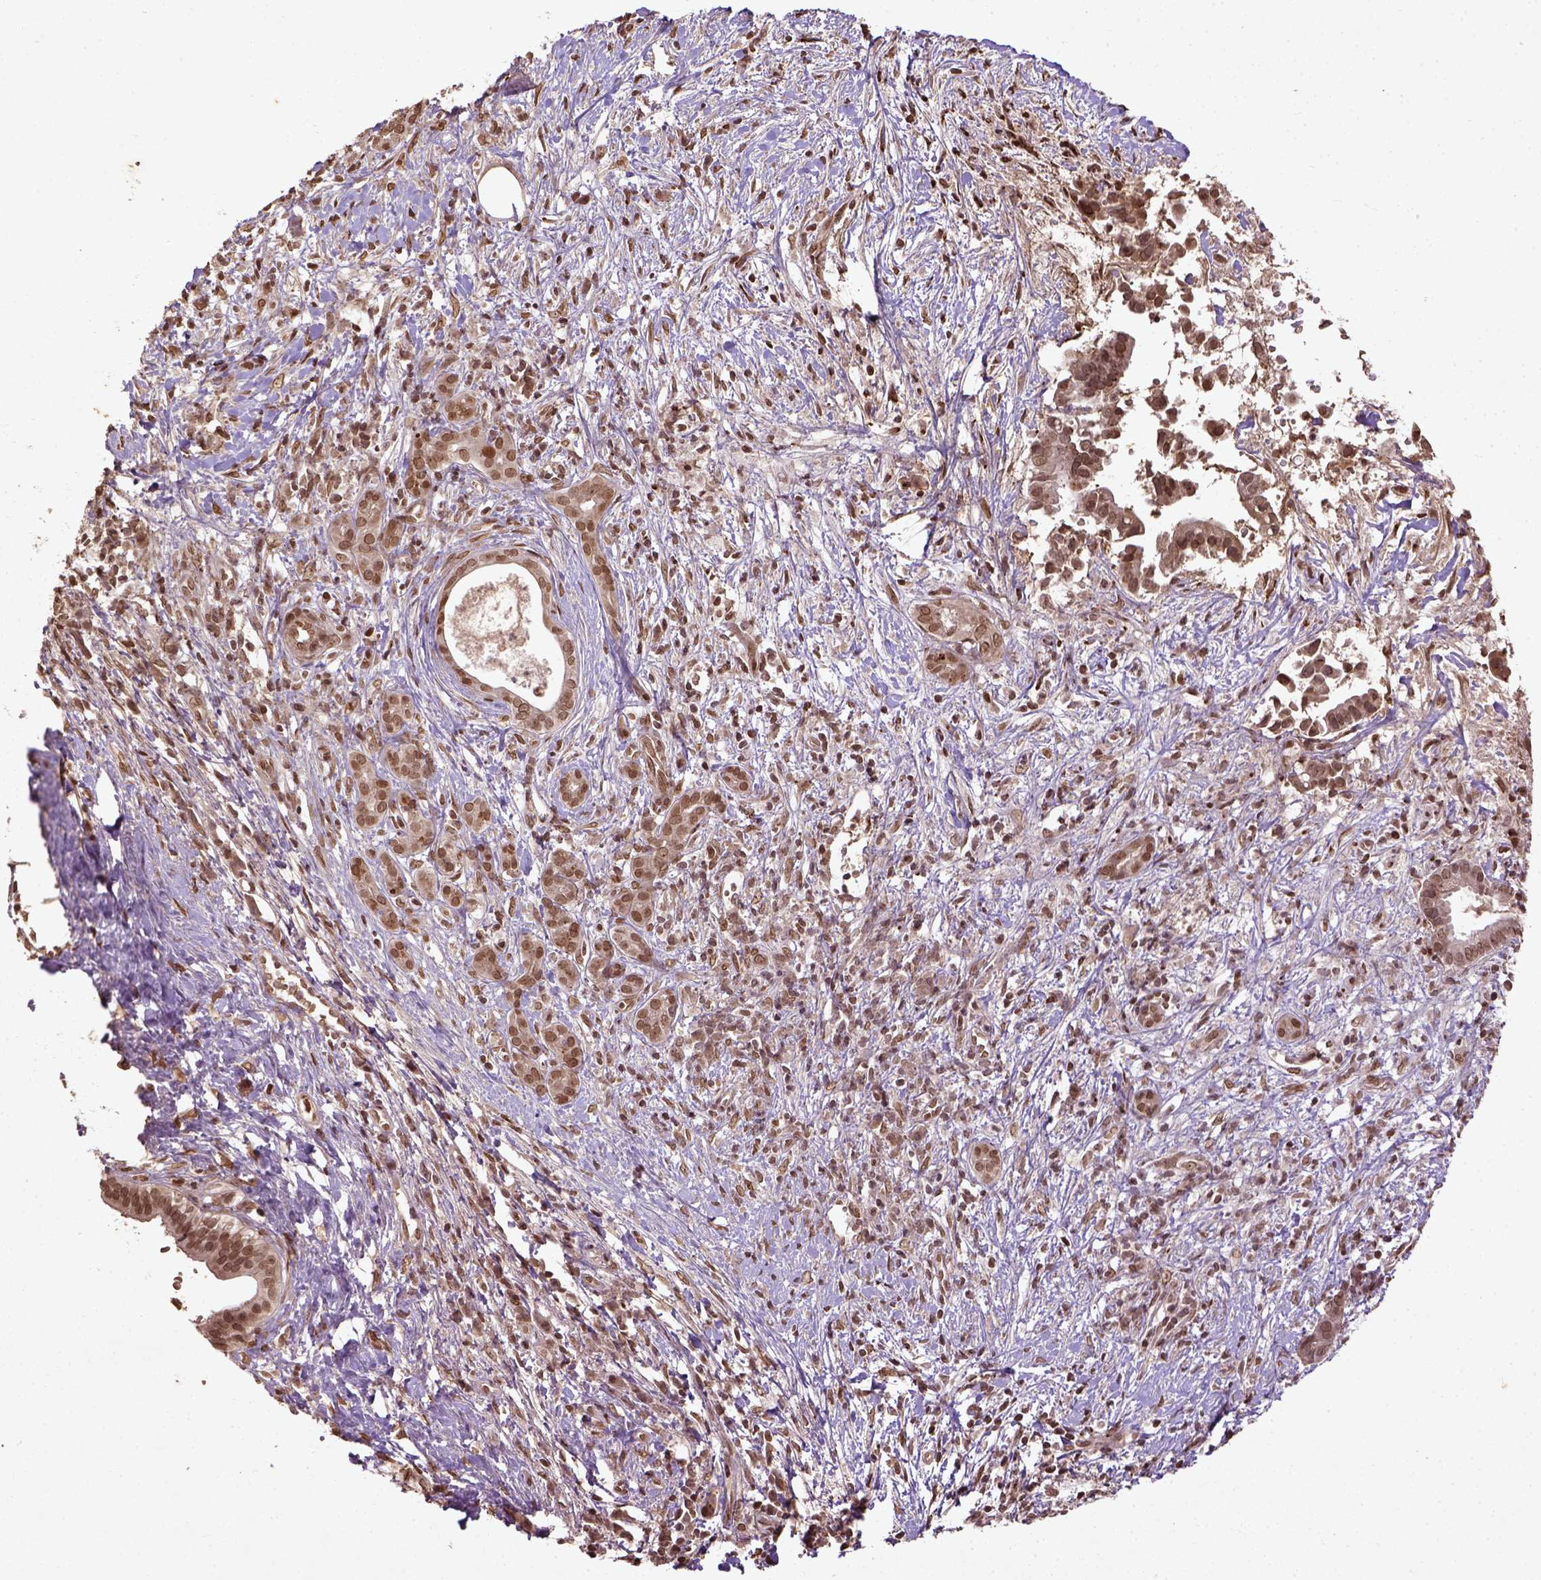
{"staining": {"intensity": "moderate", "quantity": ">75%", "location": "nuclear"}, "tissue": "pancreatic cancer", "cell_type": "Tumor cells", "image_type": "cancer", "snomed": [{"axis": "morphology", "description": "Adenocarcinoma, NOS"}, {"axis": "topography", "description": "Pancreas"}], "caption": "The immunohistochemical stain labels moderate nuclear expression in tumor cells of pancreatic cancer tissue.", "gene": "BANF1", "patient": {"sex": "male", "age": 61}}